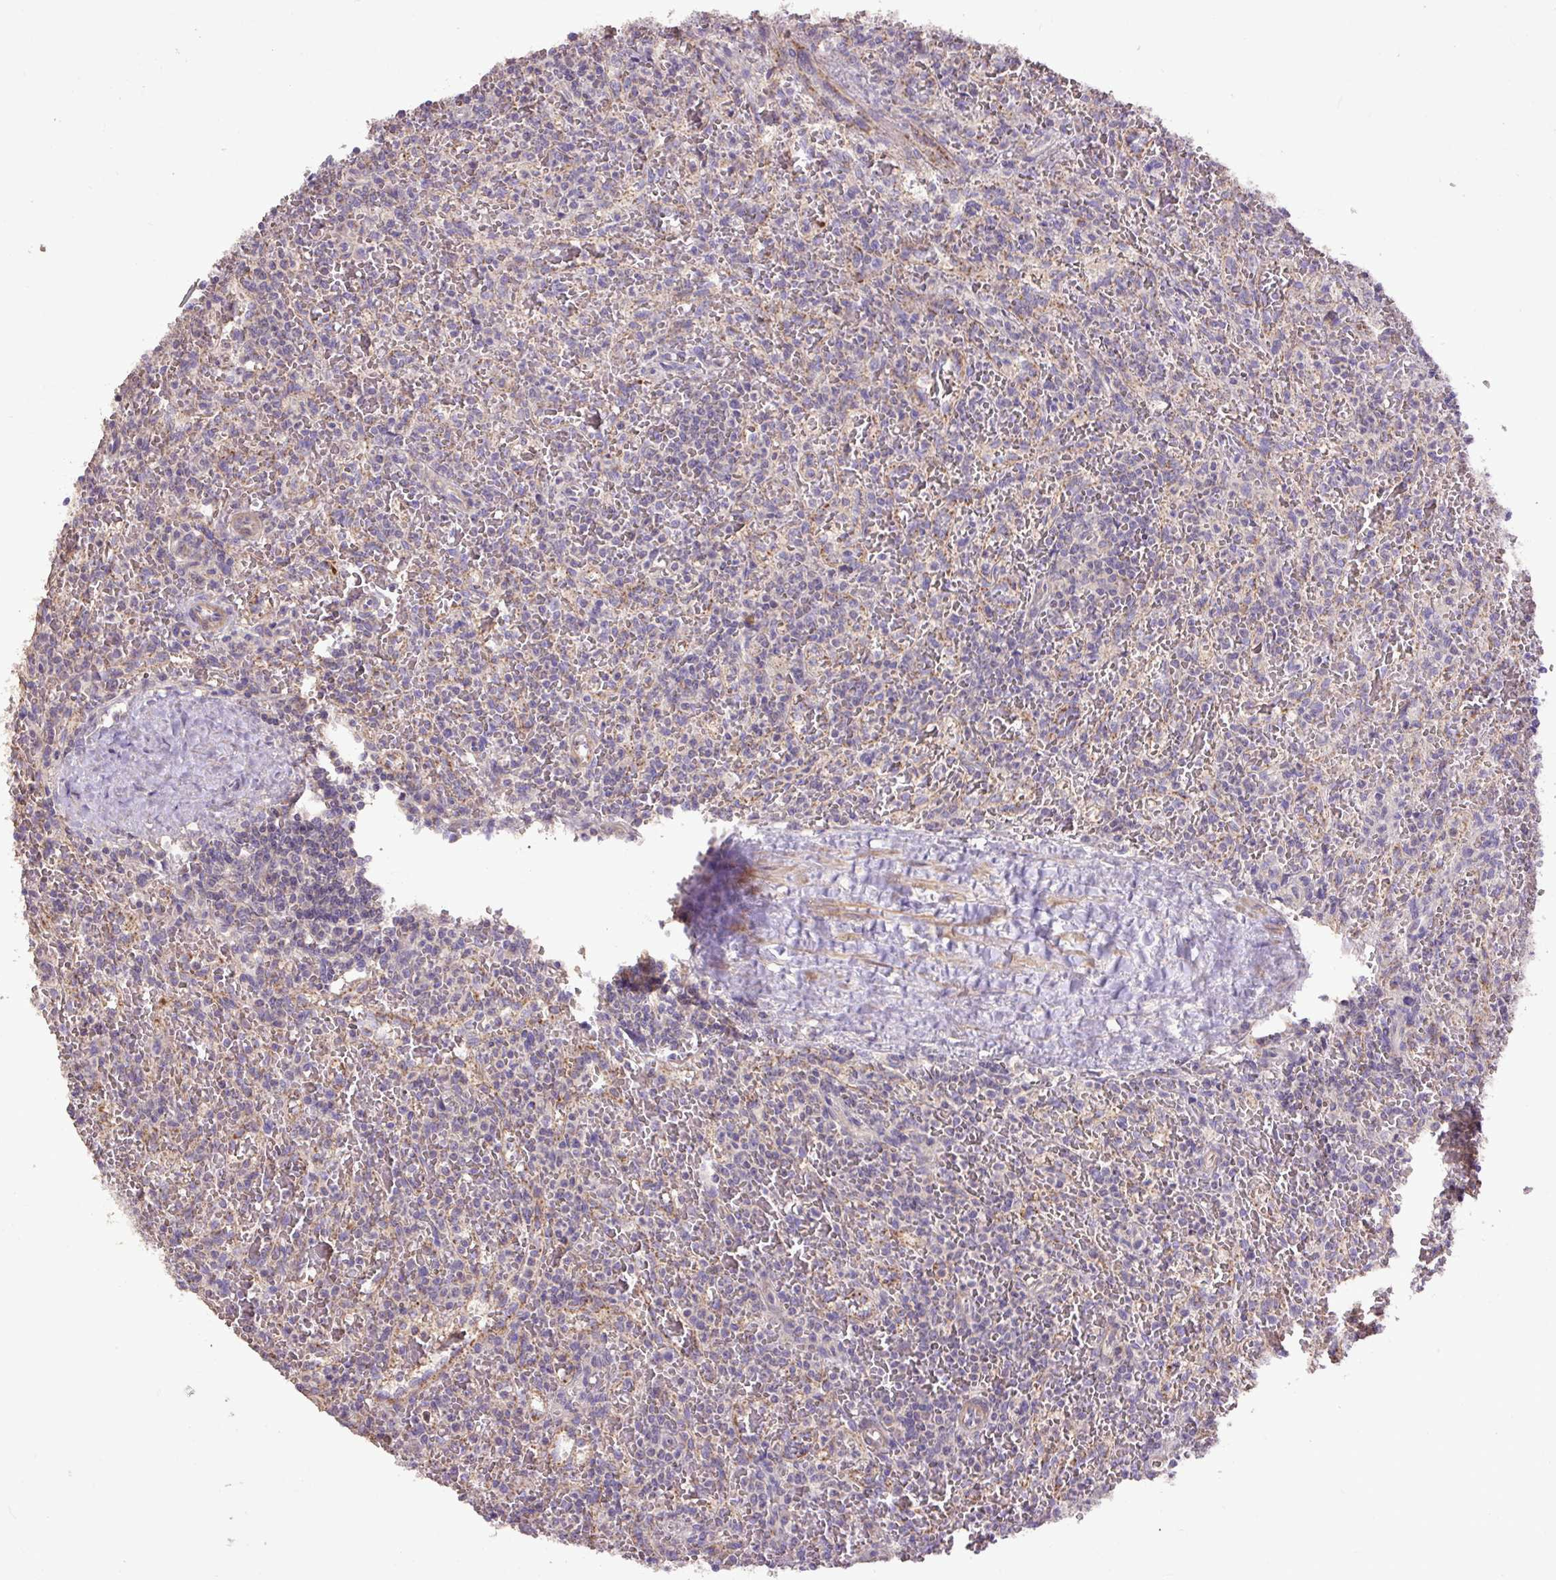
{"staining": {"intensity": "negative", "quantity": "none", "location": "none"}, "tissue": "lymphoma", "cell_type": "Tumor cells", "image_type": "cancer", "snomed": [{"axis": "morphology", "description": "Malignant lymphoma, non-Hodgkin's type, Low grade"}, {"axis": "topography", "description": "Spleen"}], "caption": "A high-resolution histopathology image shows immunohistochemistry staining of low-grade malignant lymphoma, non-Hodgkin's type, which exhibits no significant staining in tumor cells.", "gene": "ABR", "patient": {"sex": "female", "age": 64}}